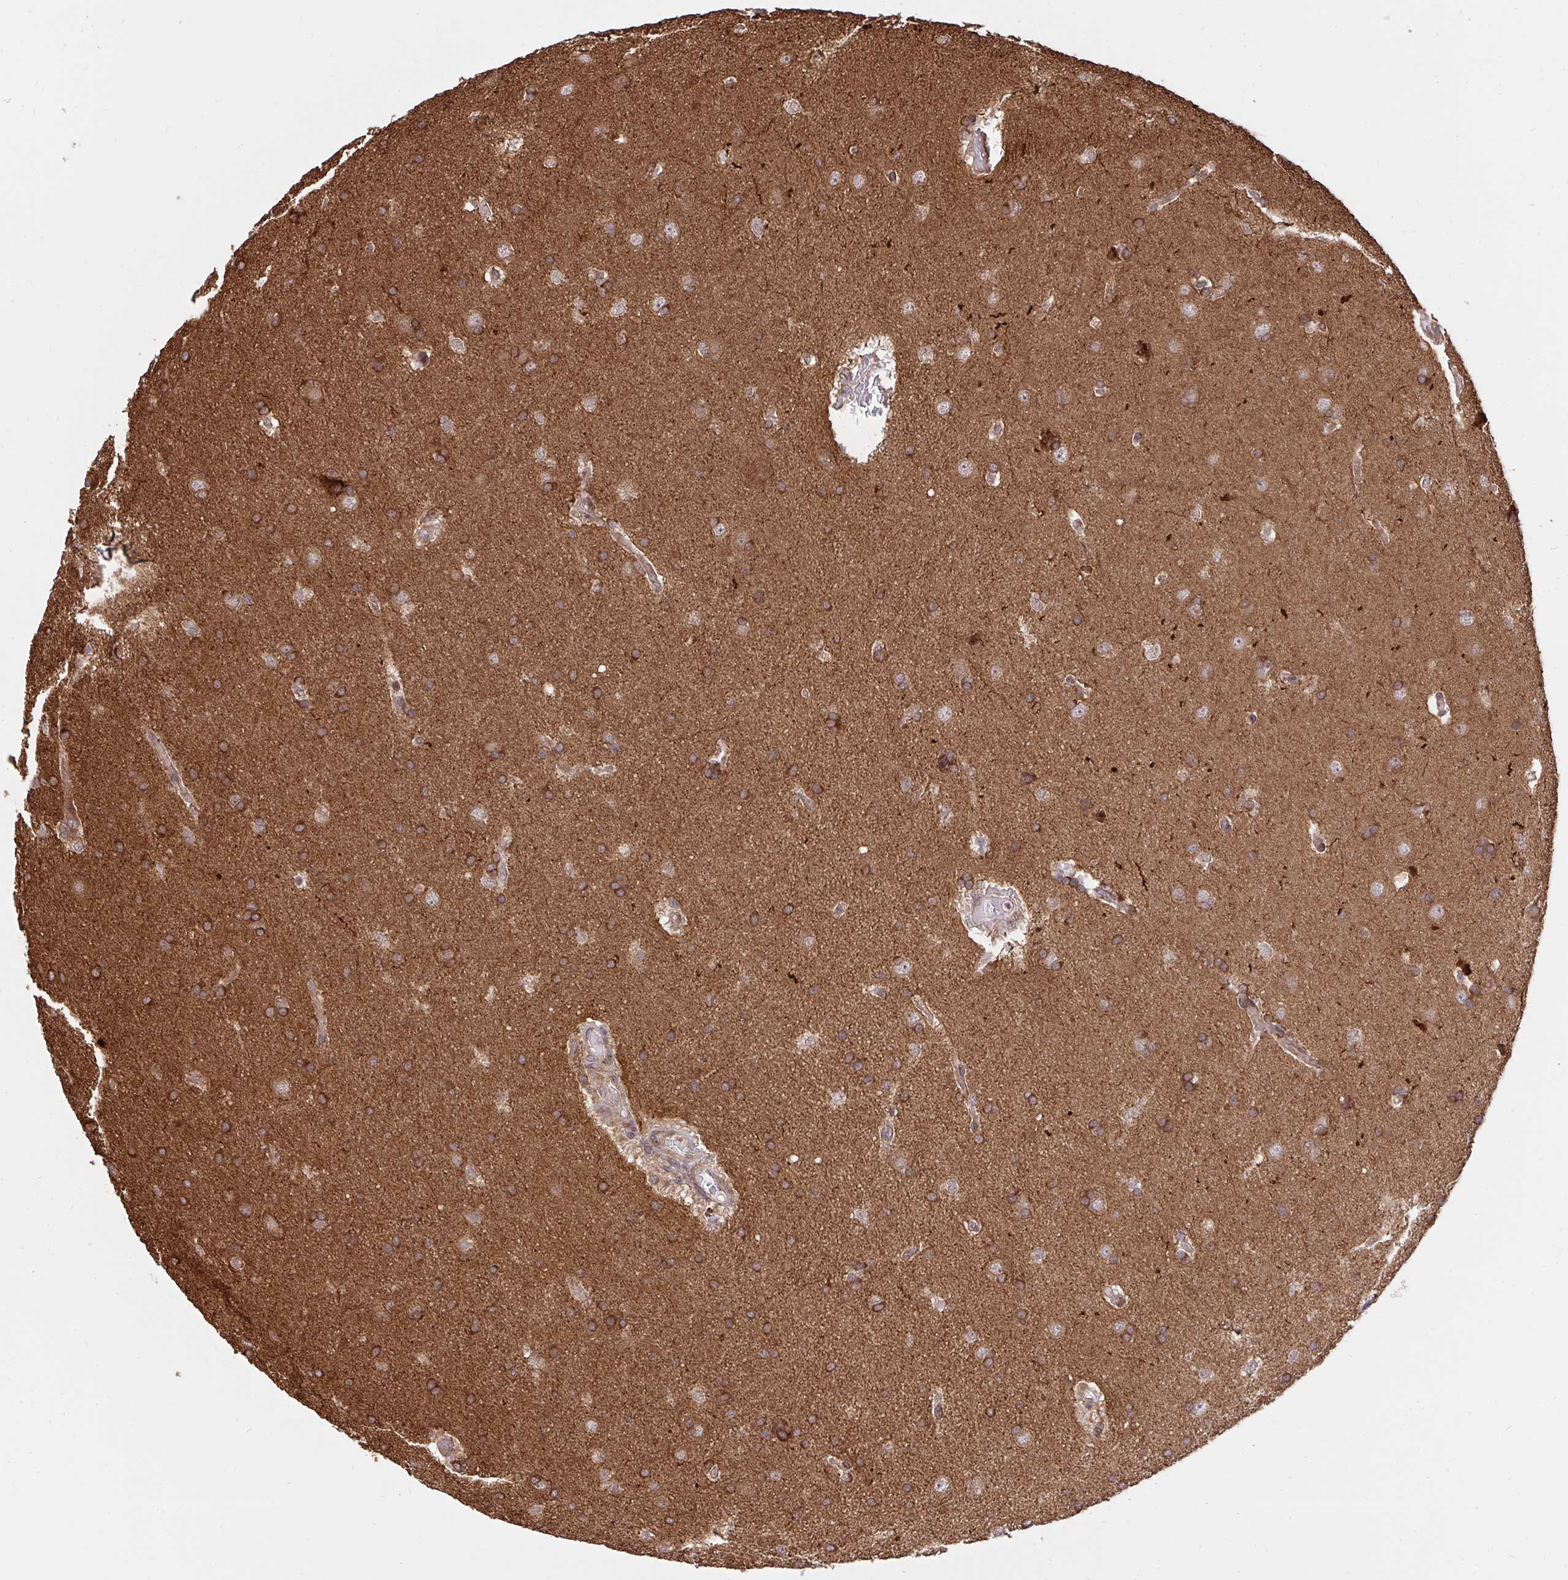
{"staining": {"intensity": "moderate", "quantity": "25%-75%", "location": "cytoplasmic/membranous"}, "tissue": "glioma", "cell_type": "Tumor cells", "image_type": "cancer", "snomed": [{"axis": "morphology", "description": "Glioma, malignant, Low grade"}, {"axis": "topography", "description": "Brain"}], "caption": "Glioma tissue demonstrates moderate cytoplasmic/membranous positivity in approximately 25%-75% of tumor cells, visualized by immunohistochemistry. Nuclei are stained in blue.", "gene": "ERI1", "patient": {"sex": "female", "age": 54}}